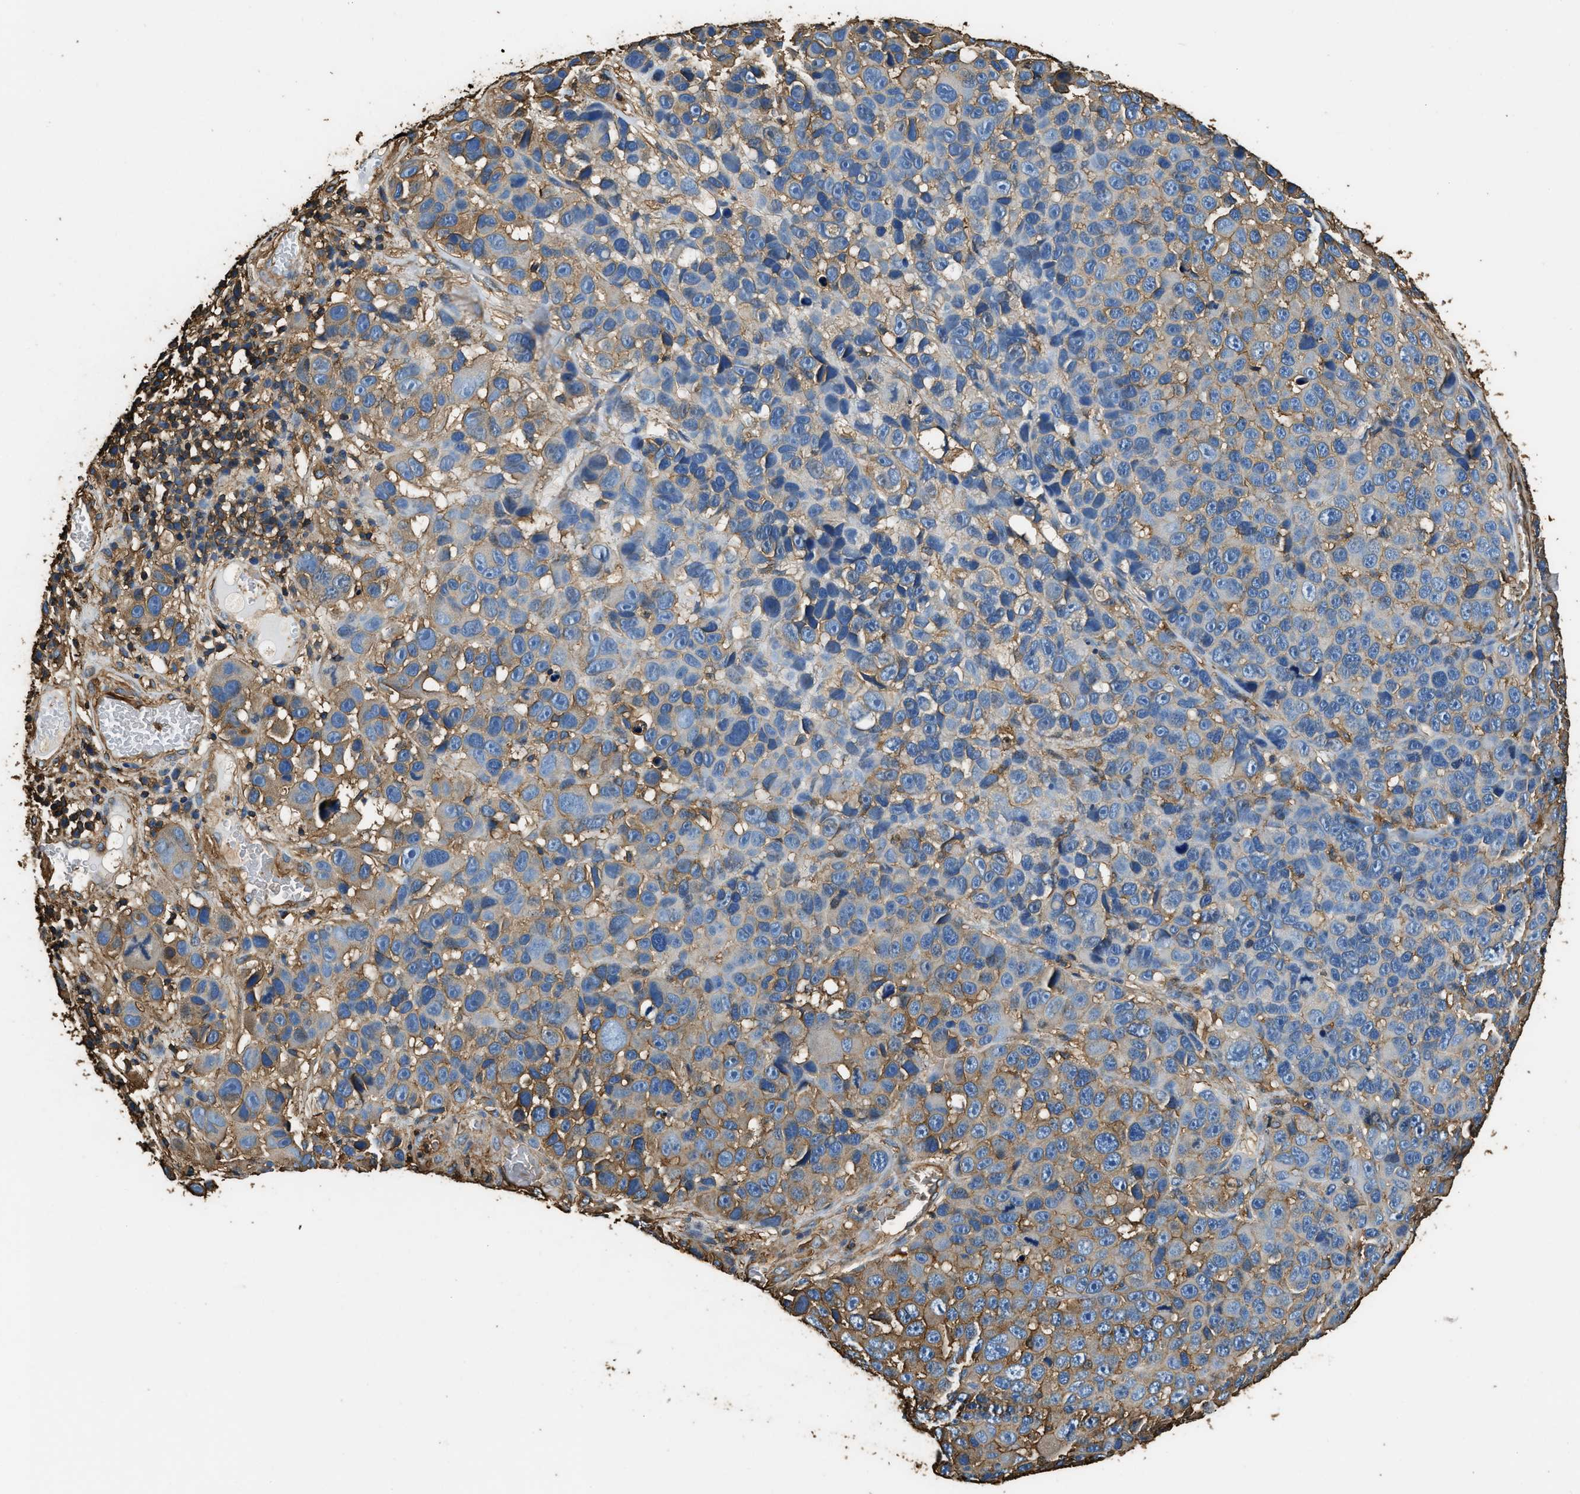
{"staining": {"intensity": "moderate", "quantity": "25%-75%", "location": "cytoplasmic/membranous"}, "tissue": "melanoma", "cell_type": "Tumor cells", "image_type": "cancer", "snomed": [{"axis": "morphology", "description": "Malignant melanoma, NOS"}, {"axis": "topography", "description": "Skin"}], "caption": "Malignant melanoma stained for a protein shows moderate cytoplasmic/membranous positivity in tumor cells.", "gene": "ACCS", "patient": {"sex": "male", "age": 53}}